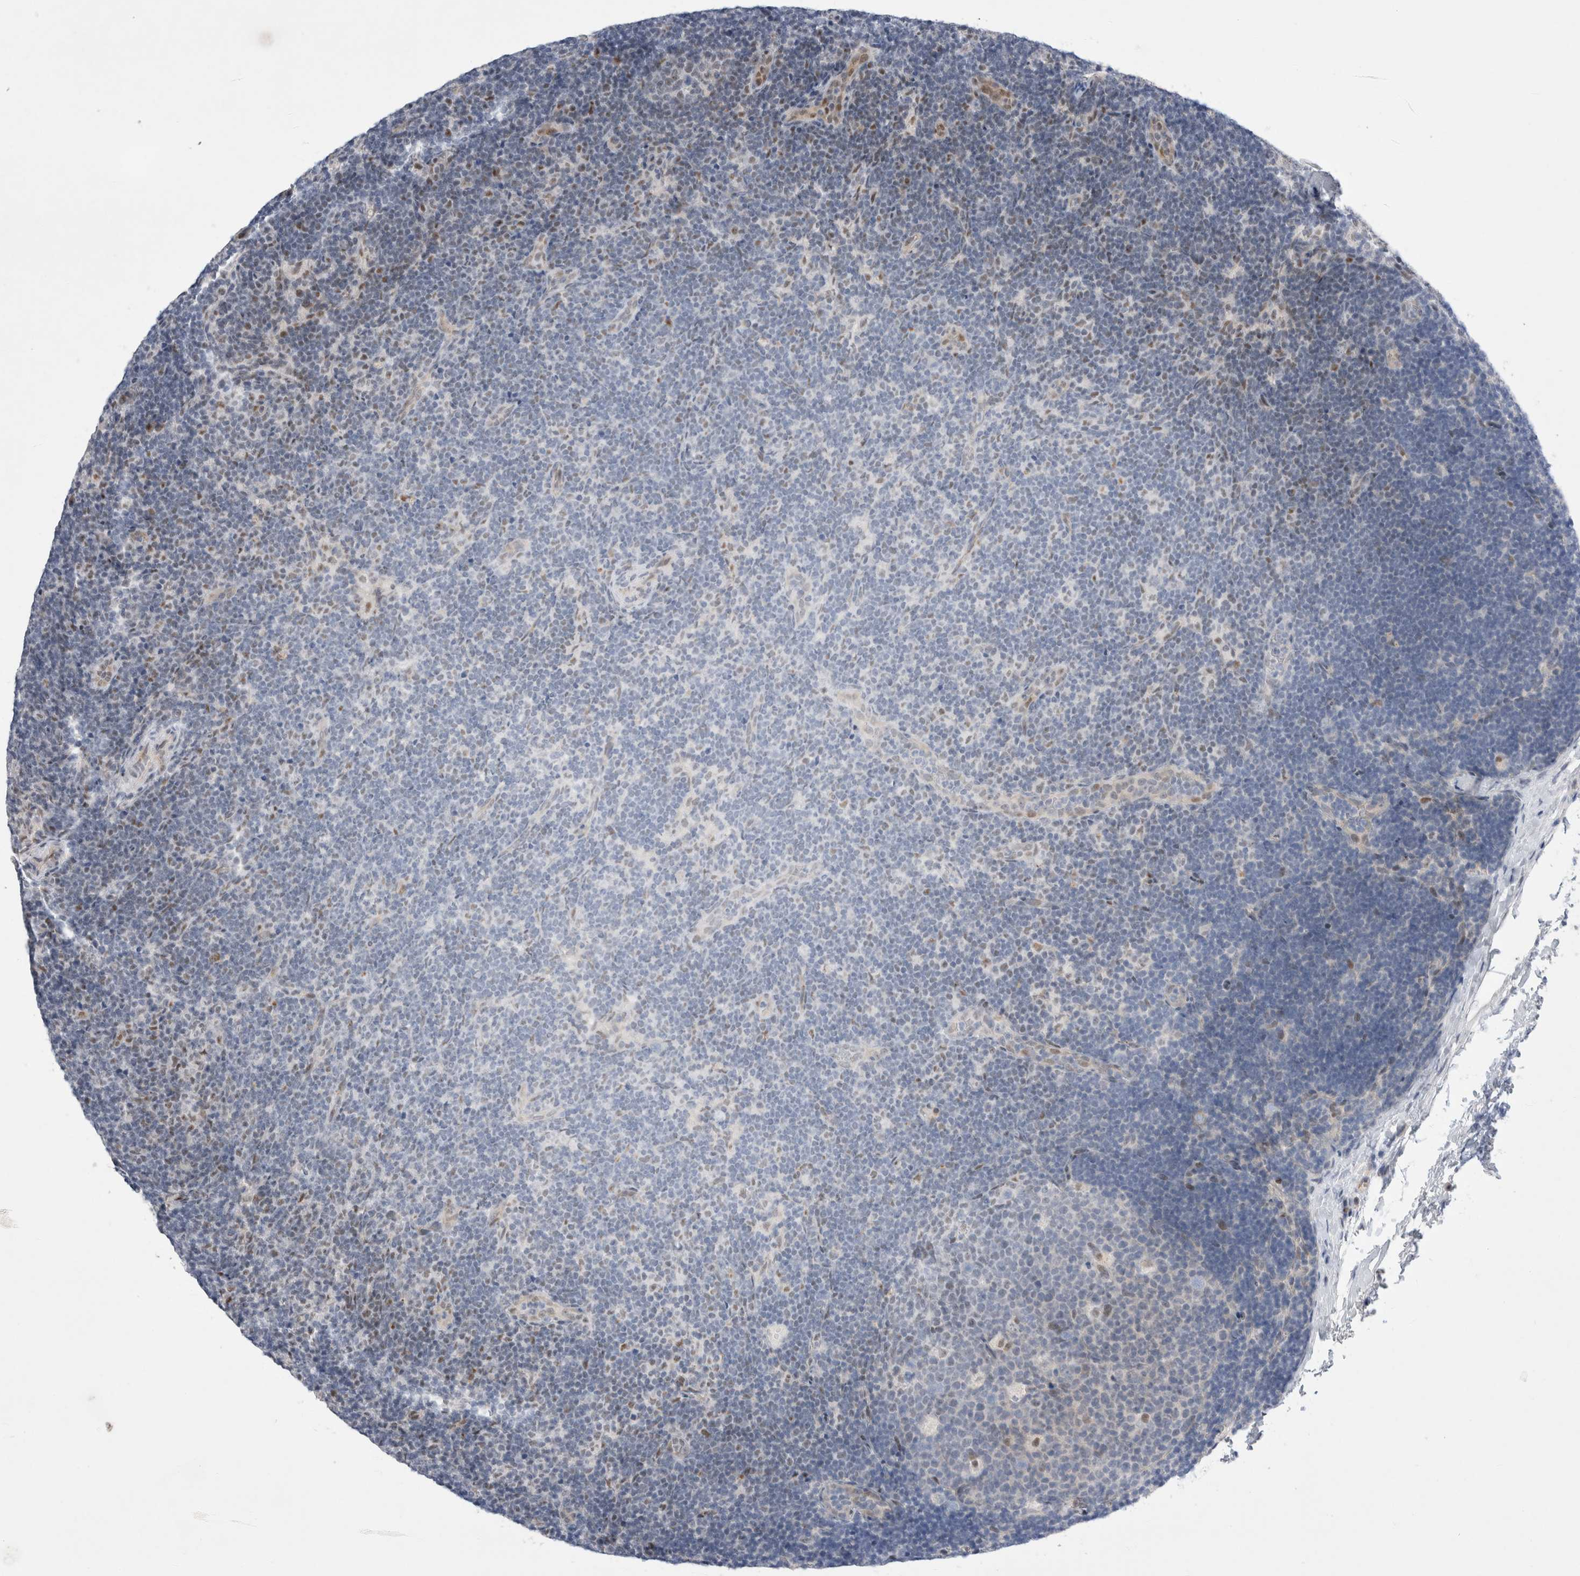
{"staining": {"intensity": "negative", "quantity": "none", "location": "none"}, "tissue": "lymph node", "cell_type": "Germinal center cells", "image_type": "normal", "snomed": [{"axis": "morphology", "description": "Normal tissue, NOS"}, {"axis": "topography", "description": "Lymph node"}], "caption": "This is an immunohistochemistry histopathology image of normal lymph node. There is no positivity in germinal center cells.", "gene": "WIPF2", "patient": {"sex": "female", "age": 22}}